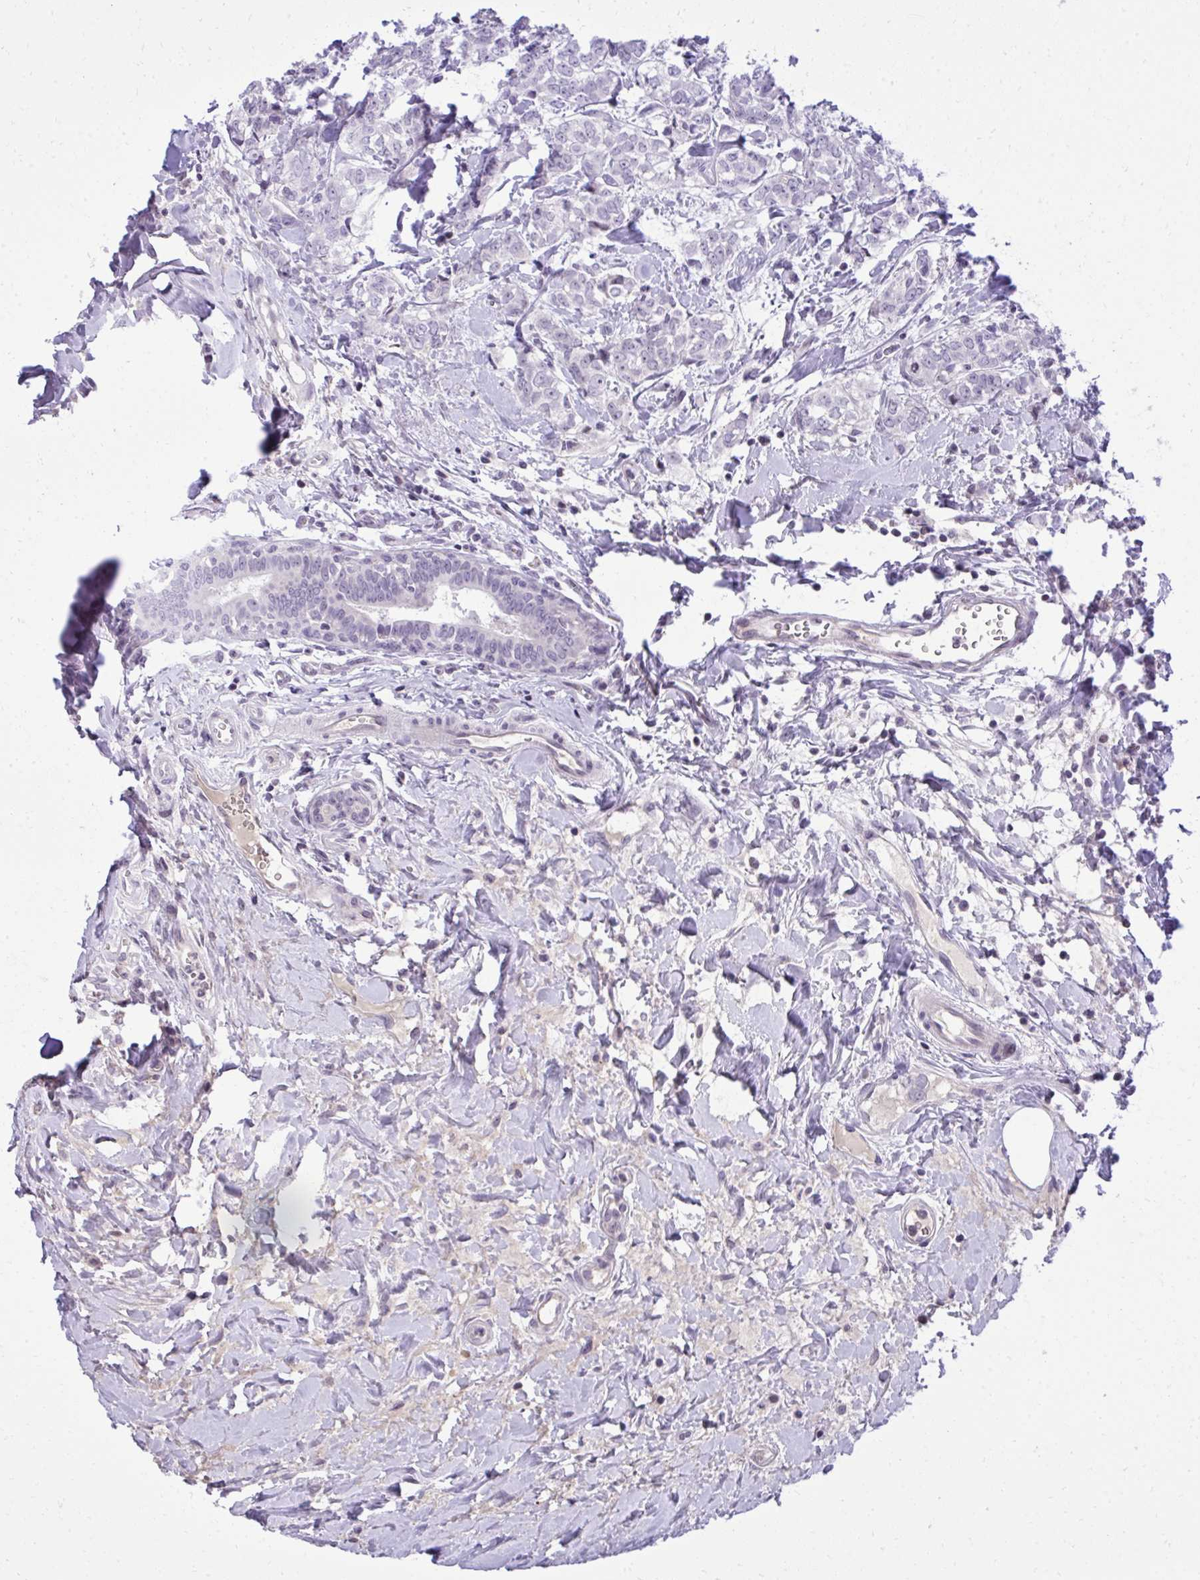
{"staining": {"intensity": "negative", "quantity": "none", "location": "none"}, "tissue": "breast cancer", "cell_type": "Tumor cells", "image_type": "cancer", "snomed": [{"axis": "morphology", "description": "Duct carcinoma"}, {"axis": "topography", "description": "Breast"}], "caption": "DAB immunohistochemical staining of intraductal carcinoma (breast) demonstrates no significant staining in tumor cells.", "gene": "PITPNM3", "patient": {"sex": "female", "age": 61}}